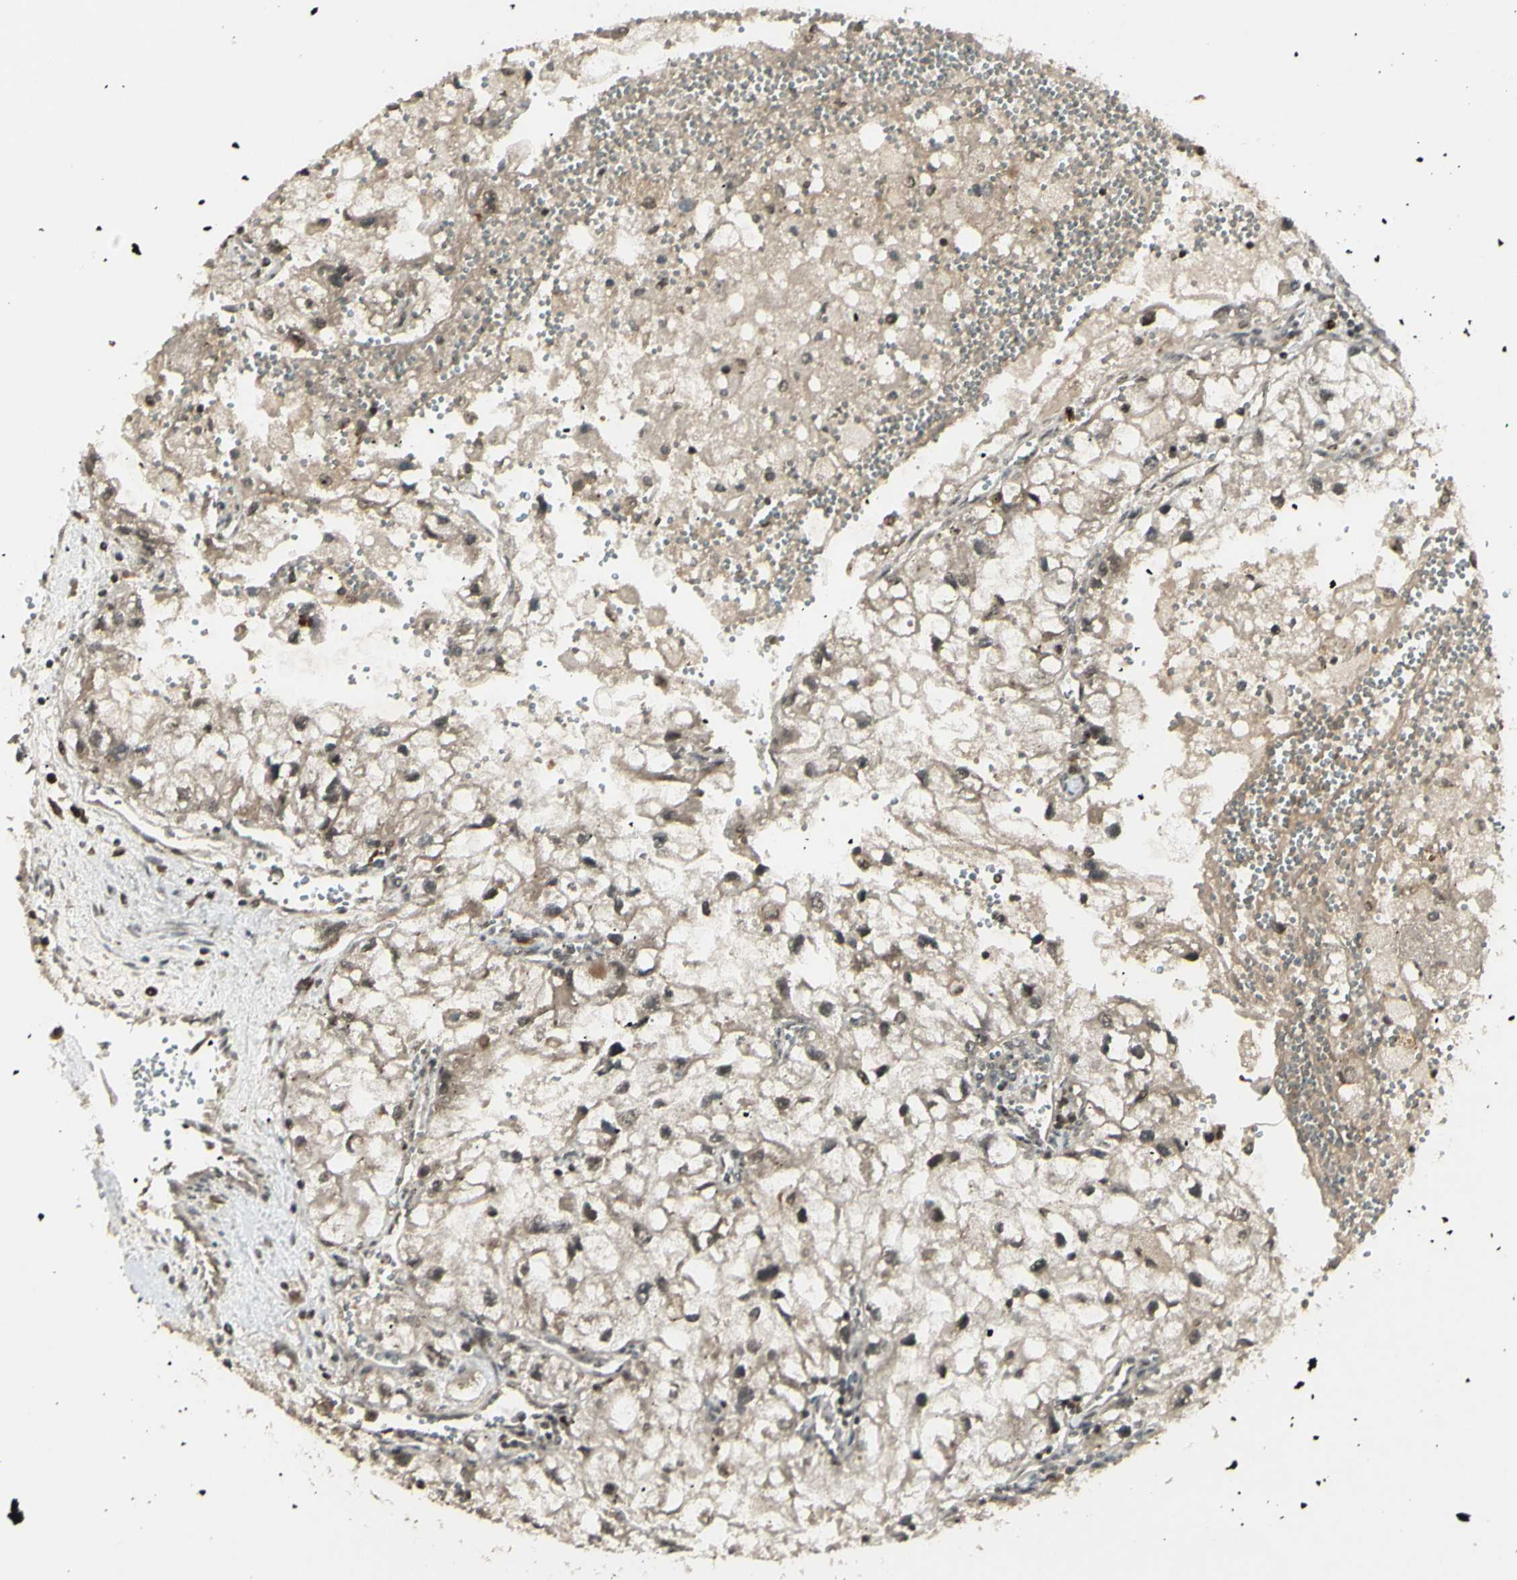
{"staining": {"intensity": "weak", "quantity": ">75%", "location": "cytoplasmic/membranous,nuclear"}, "tissue": "renal cancer", "cell_type": "Tumor cells", "image_type": "cancer", "snomed": [{"axis": "morphology", "description": "Adenocarcinoma, NOS"}, {"axis": "topography", "description": "Kidney"}], "caption": "High-power microscopy captured an IHC micrograph of renal adenocarcinoma, revealing weak cytoplasmic/membranous and nuclear staining in approximately >75% of tumor cells. The protein of interest is shown in brown color, while the nuclei are stained blue.", "gene": "BLNK", "patient": {"sex": "female", "age": 70}}